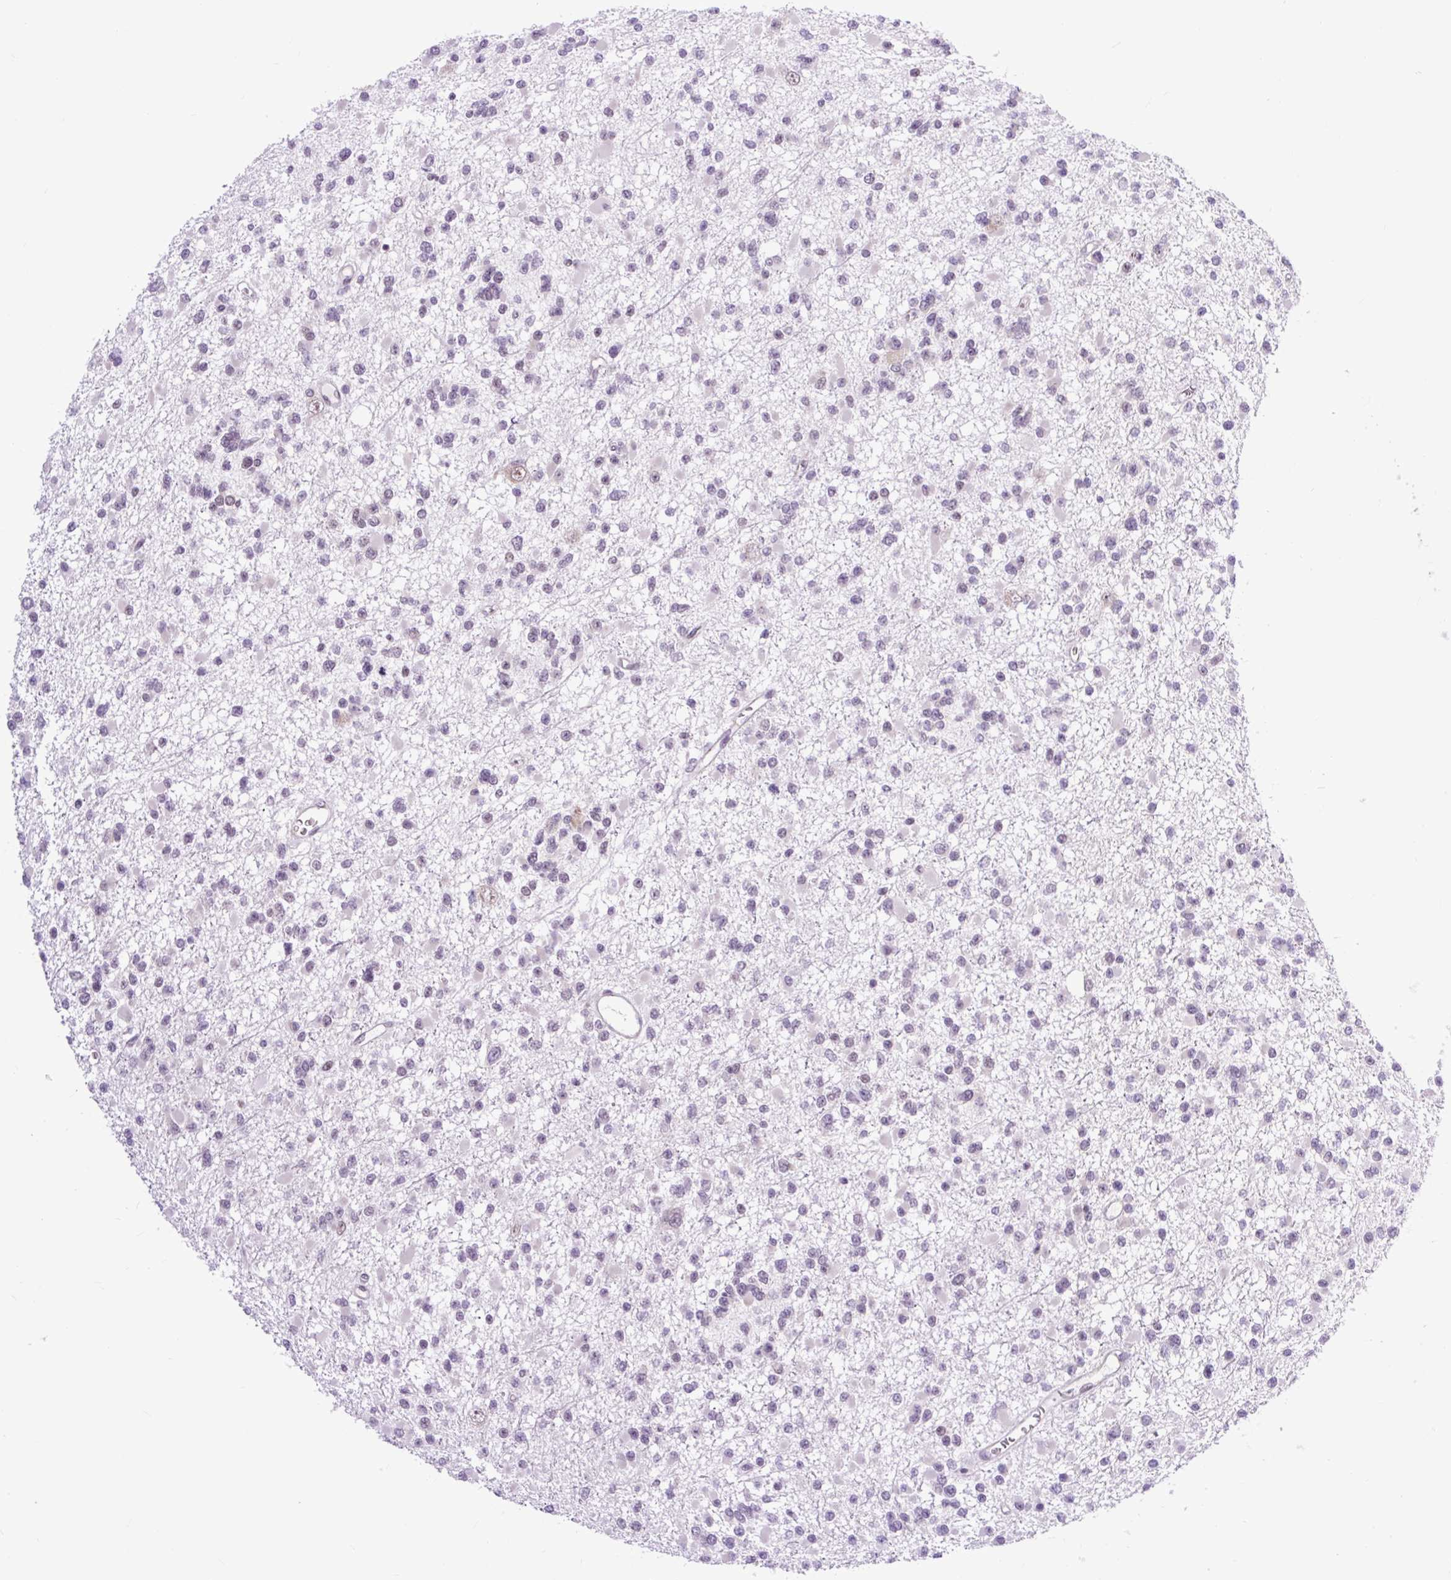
{"staining": {"intensity": "negative", "quantity": "none", "location": "none"}, "tissue": "glioma", "cell_type": "Tumor cells", "image_type": "cancer", "snomed": [{"axis": "morphology", "description": "Glioma, malignant, Low grade"}, {"axis": "topography", "description": "Brain"}], "caption": "An image of glioma stained for a protein shows no brown staining in tumor cells. (Brightfield microscopy of DAB immunohistochemistry (IHC) at high magnification).", "gene": "CLK2", "patient": {"sex": "female", "age": 22}}